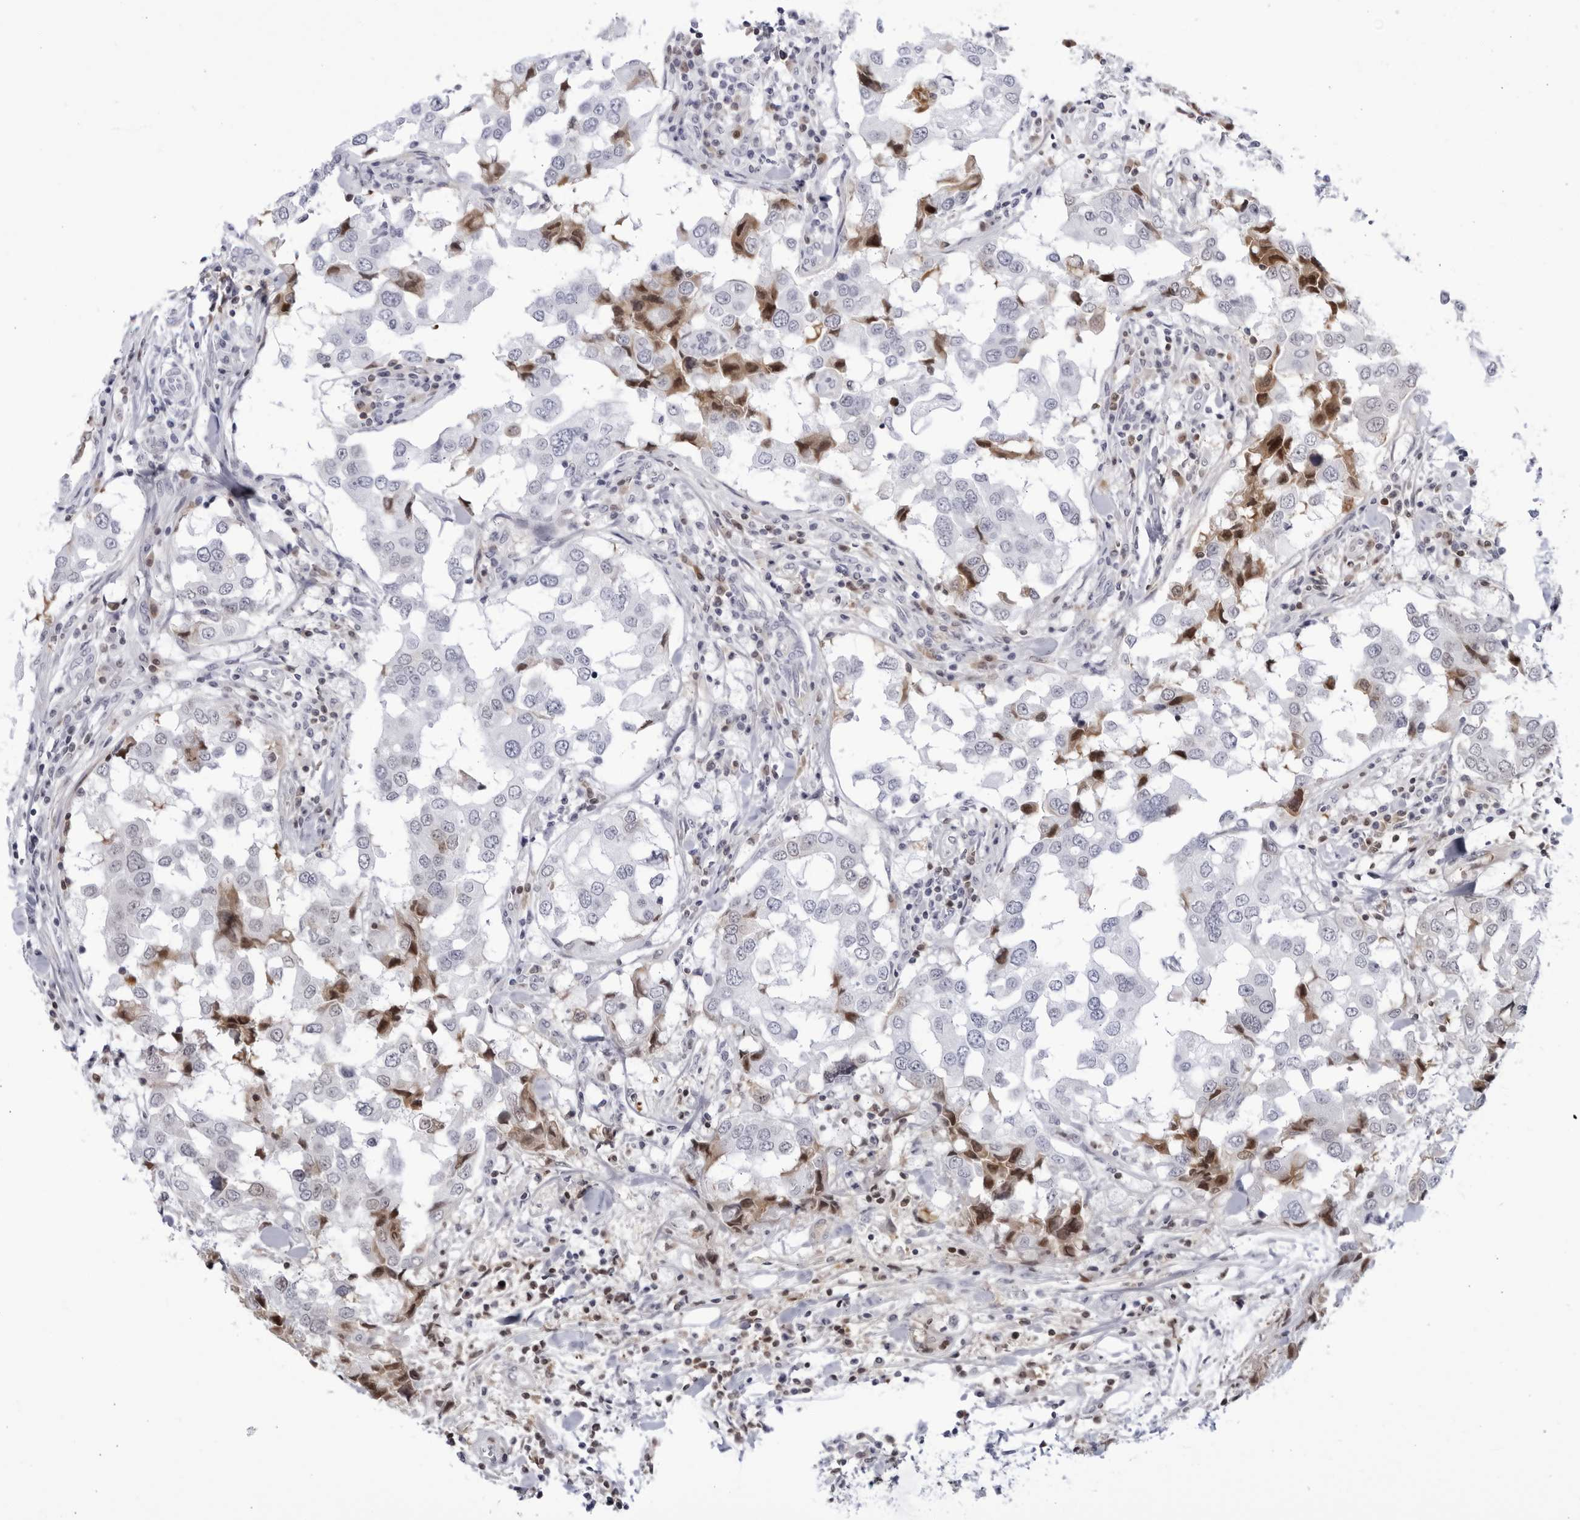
{"staining": {"intensity": "moderate", "quantity": "<25%", "location": "cytoplasmic/membranous,nuclear"}, "tissue": "breast cancer", "cell_type": "Tumor cells", "image_type": "cancer", "snomed": [{"axis": "morphology", "description": "Duct carcinoma"}, {"axis": "topography", "description": "Breast"}], "caption": "Human invasive ductal carcinoma (breast) stained with a protein marker displays moderate staining in tumor cells.", "gene": "CNBD1", "patient": {"sex": "female", "age": 27}}